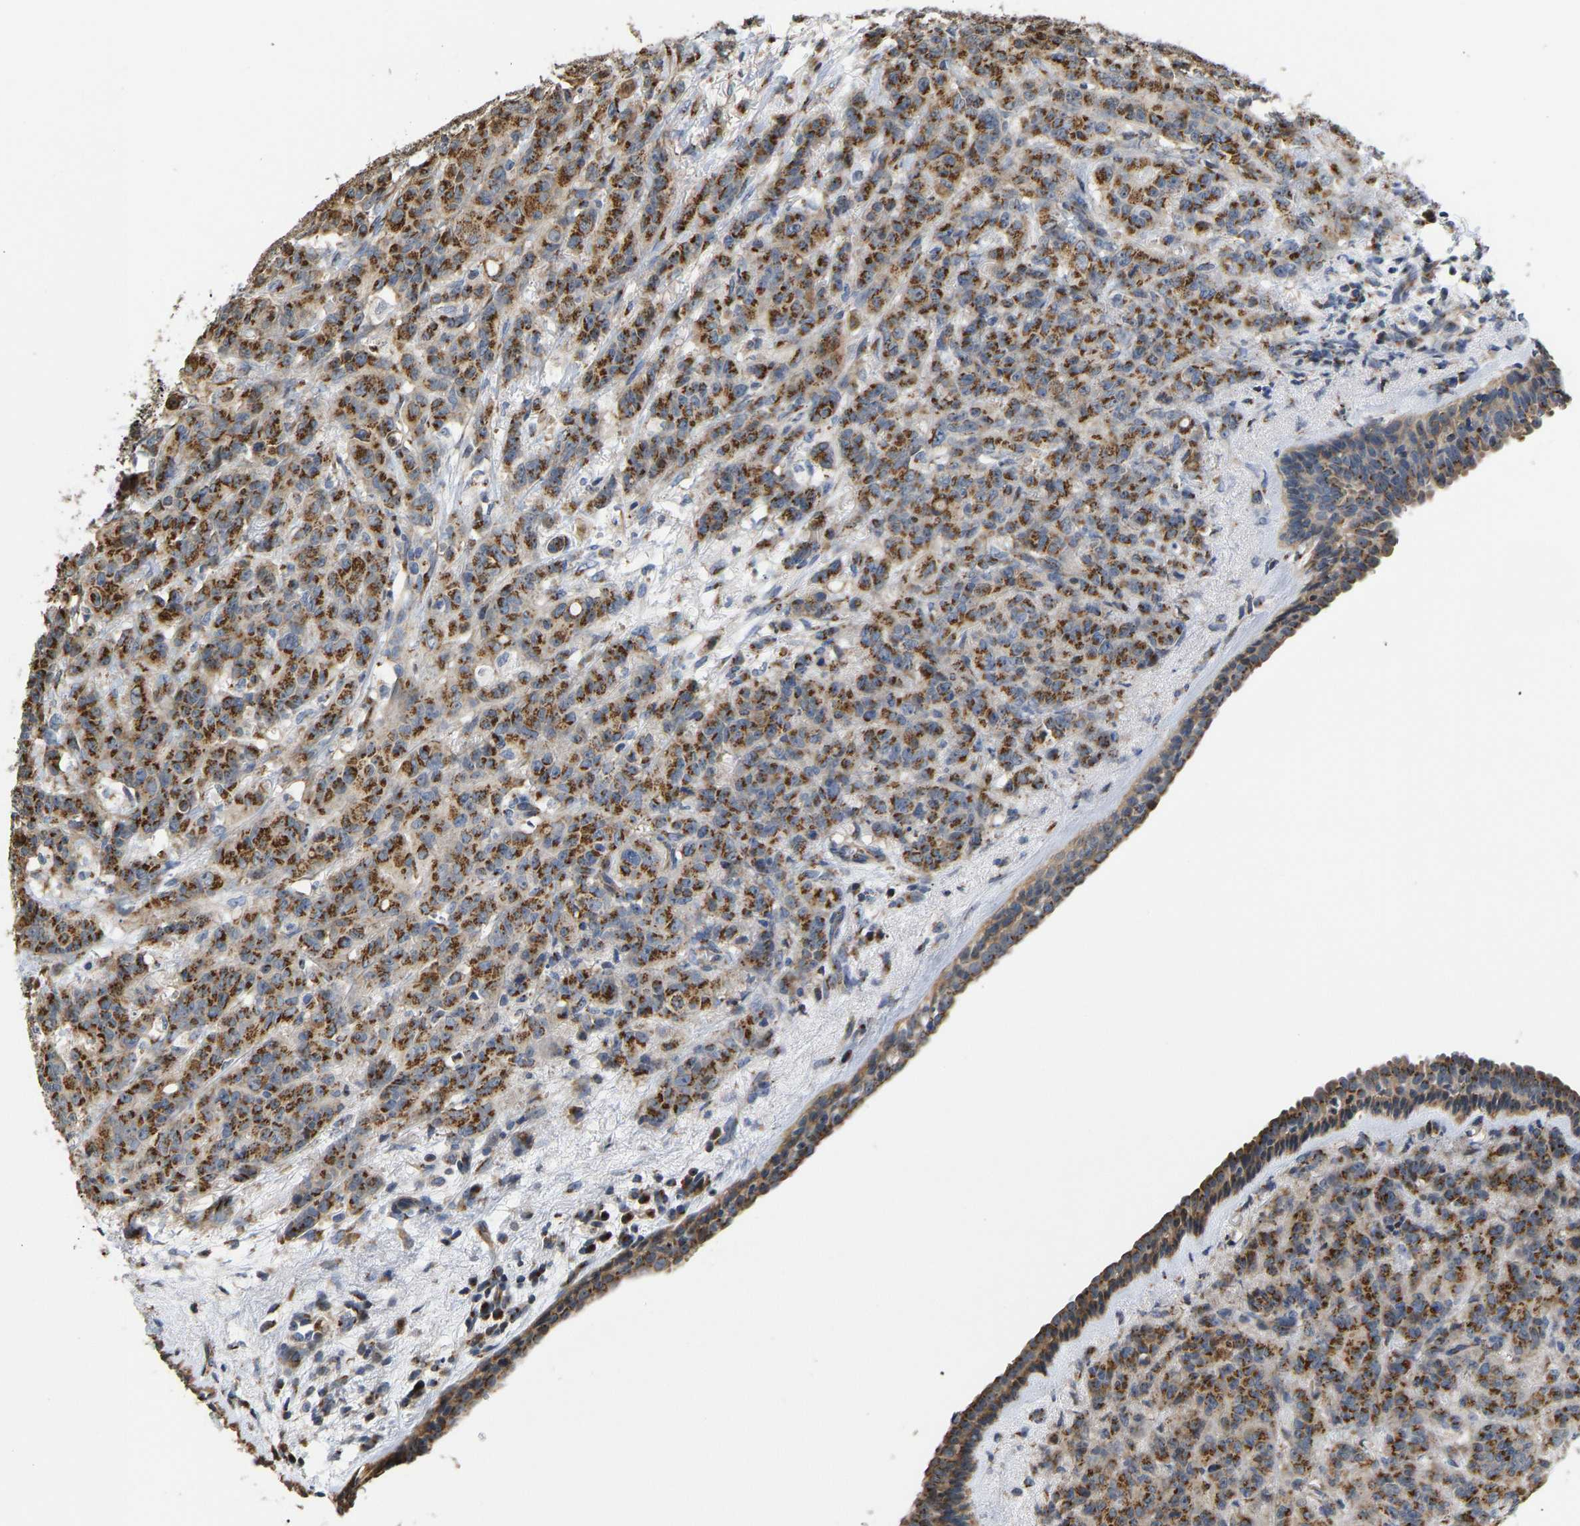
{"staining": {"intensity": "strong", "quantity": ">75%", "location": "cytoplasmic/membranous"}, "tissue": "breast cancer", "cell_type": "Tumor cells", "image_type": "cancer", "snomed": [{"axis": "morphology", "description": "Normal tissue, NOS"}, {"axis": "morphology", "description": "Duct carcinoma"}, {"axis": "topography", "description": "Breast"}], "caption": "Human invasive ductal carcinoma (breast) stained for a protein (brown) displays strong cytoplasmic/membranous positive positivity in about >75% of tumor cells.", "gene": "YIPF4", "patient": {"sex": "female", "age": 40}}